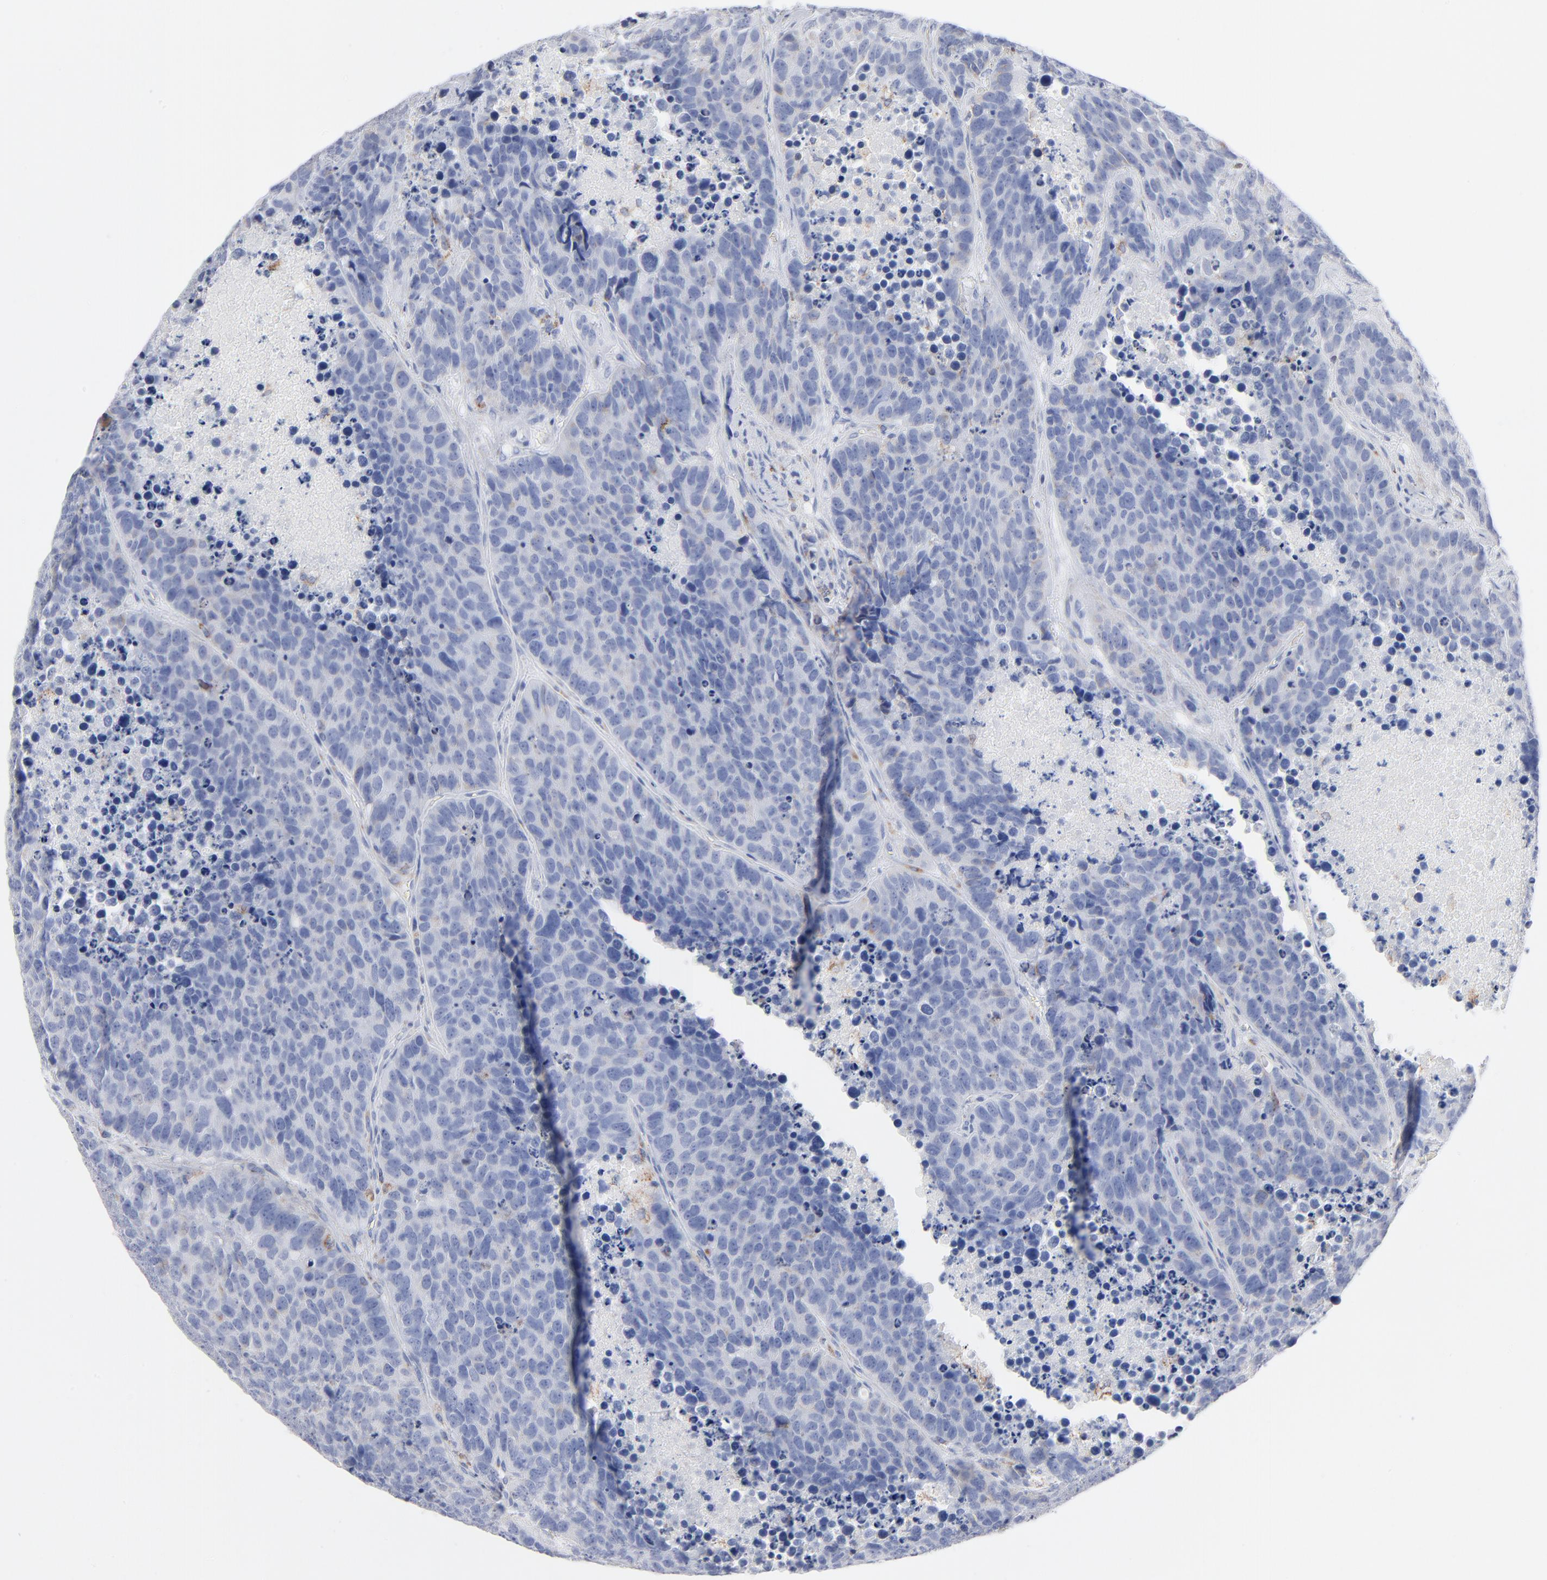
{"staining": {"intensity": "negative", "quantity": "none", "location": "none"}, "tissue": "carcinoid", "cell_type": "Tumor cells", "image_type": "cancer", "snomed": [{"axis": "morphology", "description": "Carcinoid, malignant, NOS"}, {"axis": "topography", "description": "Lung"}], "caption": "Protein analysis of carcinoid displays no significant staining in tumor cells. (Stains: DAB IHC with hematoxylin counter stain, Microscopy: brightfield microscopy at high magnification).", "gene": "CHCHD10", "patient": {"sex": "male", "age": 60}}